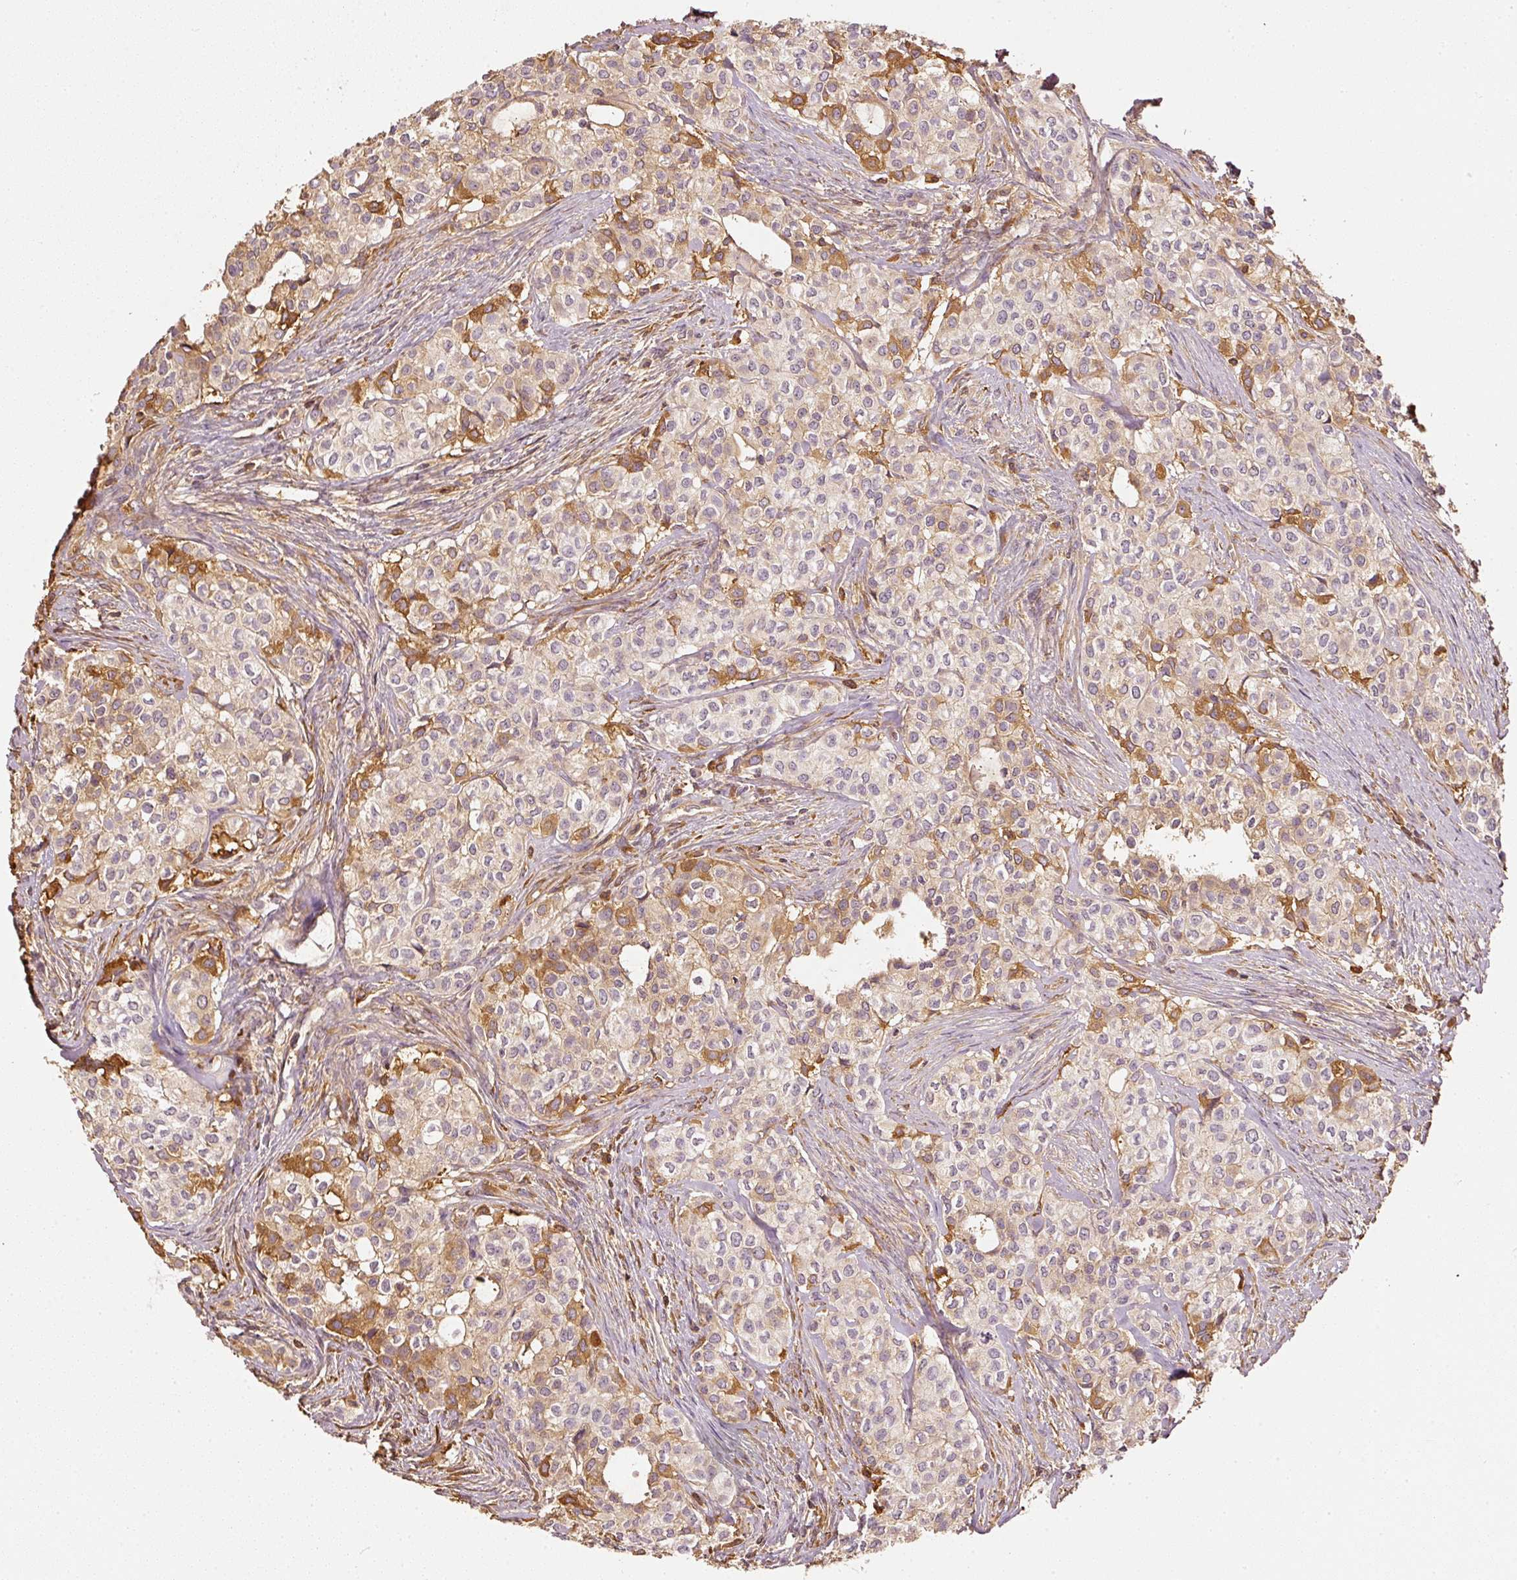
{"staining": {"intensity": "moderate", "quantity": "25%-75%", "location": "cytoplasmic/membranous"}, "tissue": "head and neck cancer", "cell_type": "Tumor cells", "image_type": "cancer", "snomed": [{"axis": "morphology", "description": "Adenocarcinoma, NOS"}, {"axis": "topography", "description": "Head-Neck"}], "caption": "Protein staining exhibits moderate cytoplasmic/membranous positivity in about 25%-75% of tumor cells in adenocarcinoma (head and neck).", "gene": "EVL", "patient": {"sex": "male", "age": 81}}